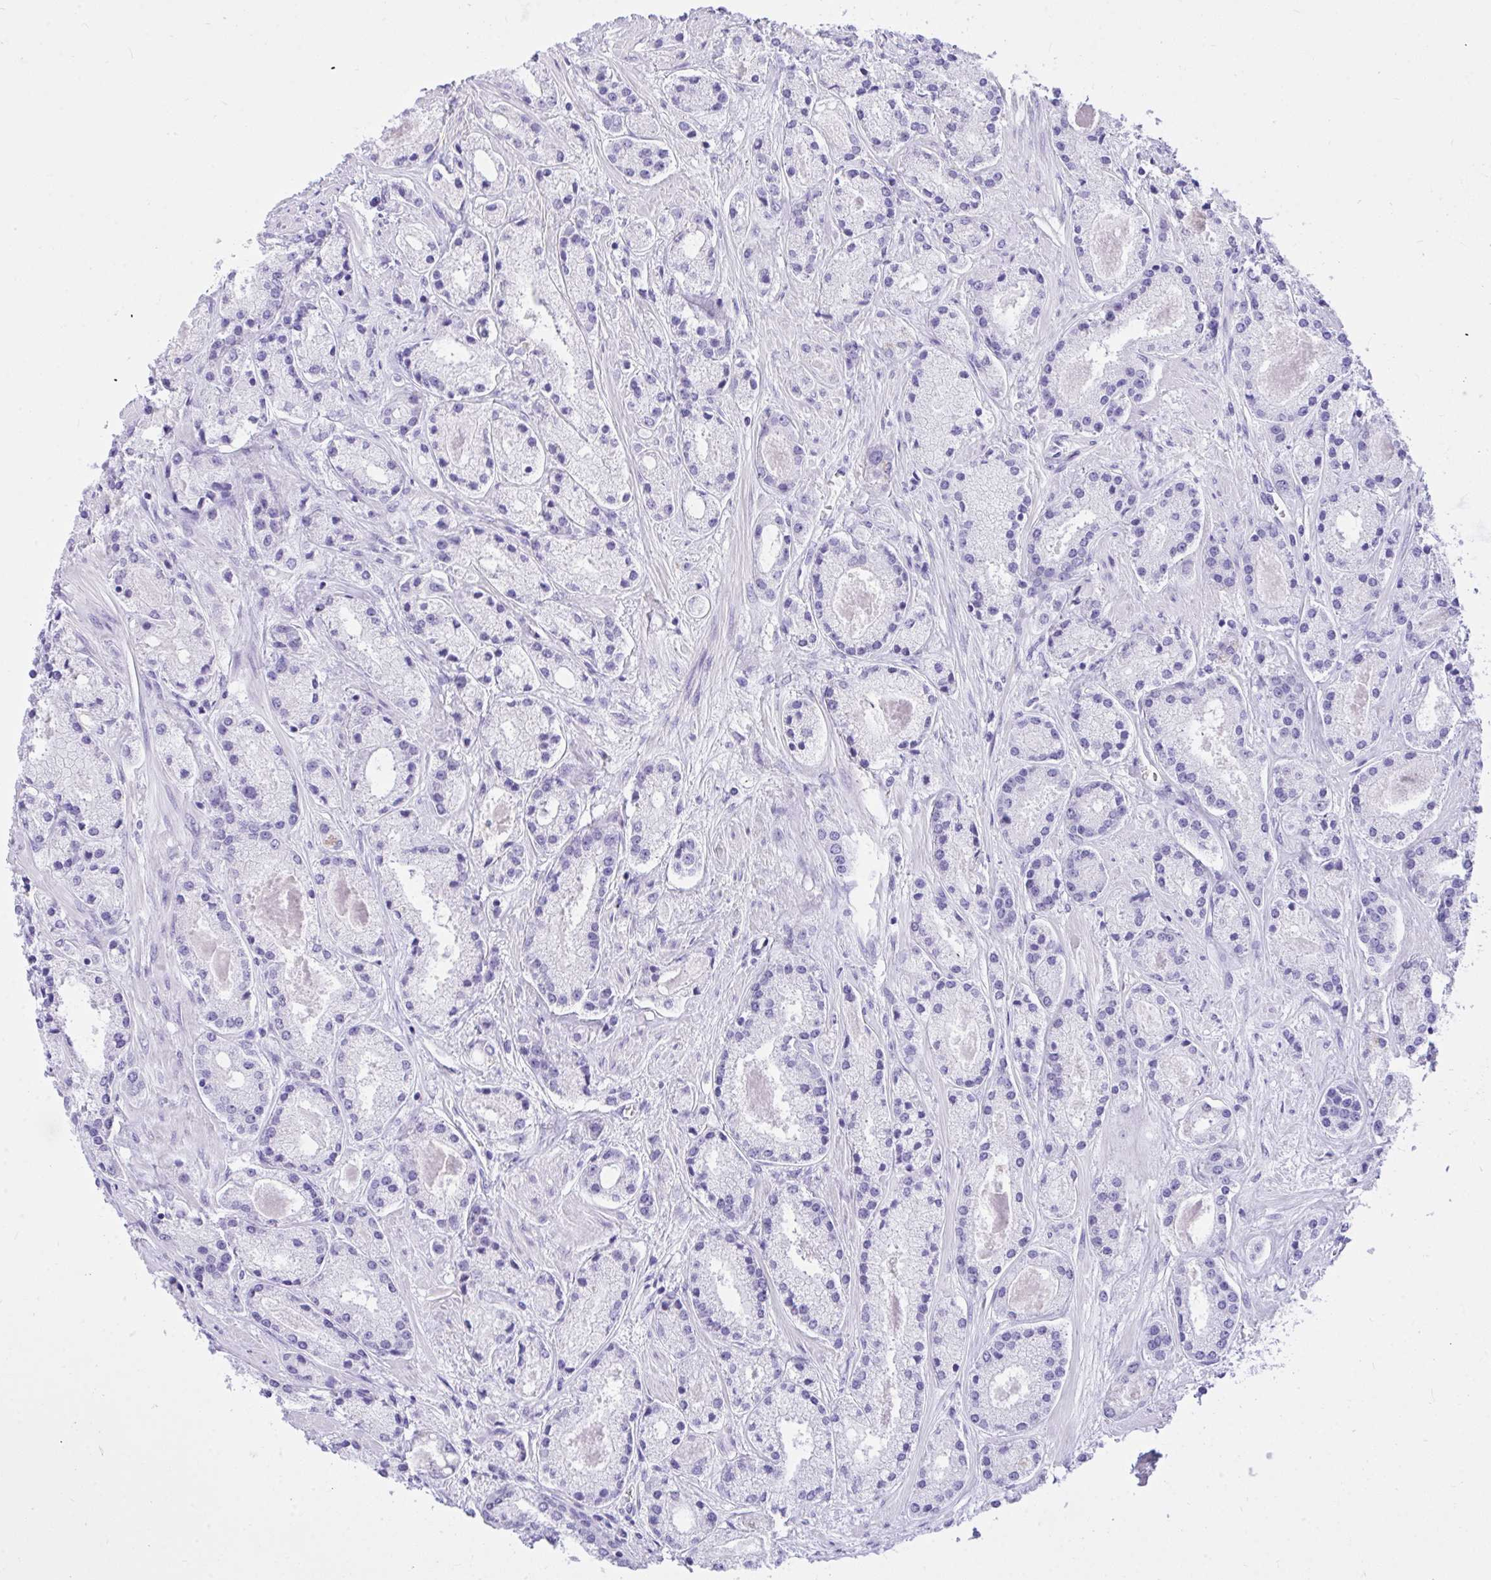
{"staining": {"intensity": "negative", "quantity": "none", "location": "none"}, "tissue": "prostate cancer", "cell_type": "Tumor cells", "image_type": "cancer", "snomed": [{"axis": "morphology", "description": "Adenocarcinoma, High grade"}, {"axis": "topography", "description": "Prostate"}], "caption": "There is no significant expression in tumor cells of prostate cancer (adenocarcinoma (high-grade)).", "gene": "TLN2", "patient": {"sex": "male", "age": 67}}